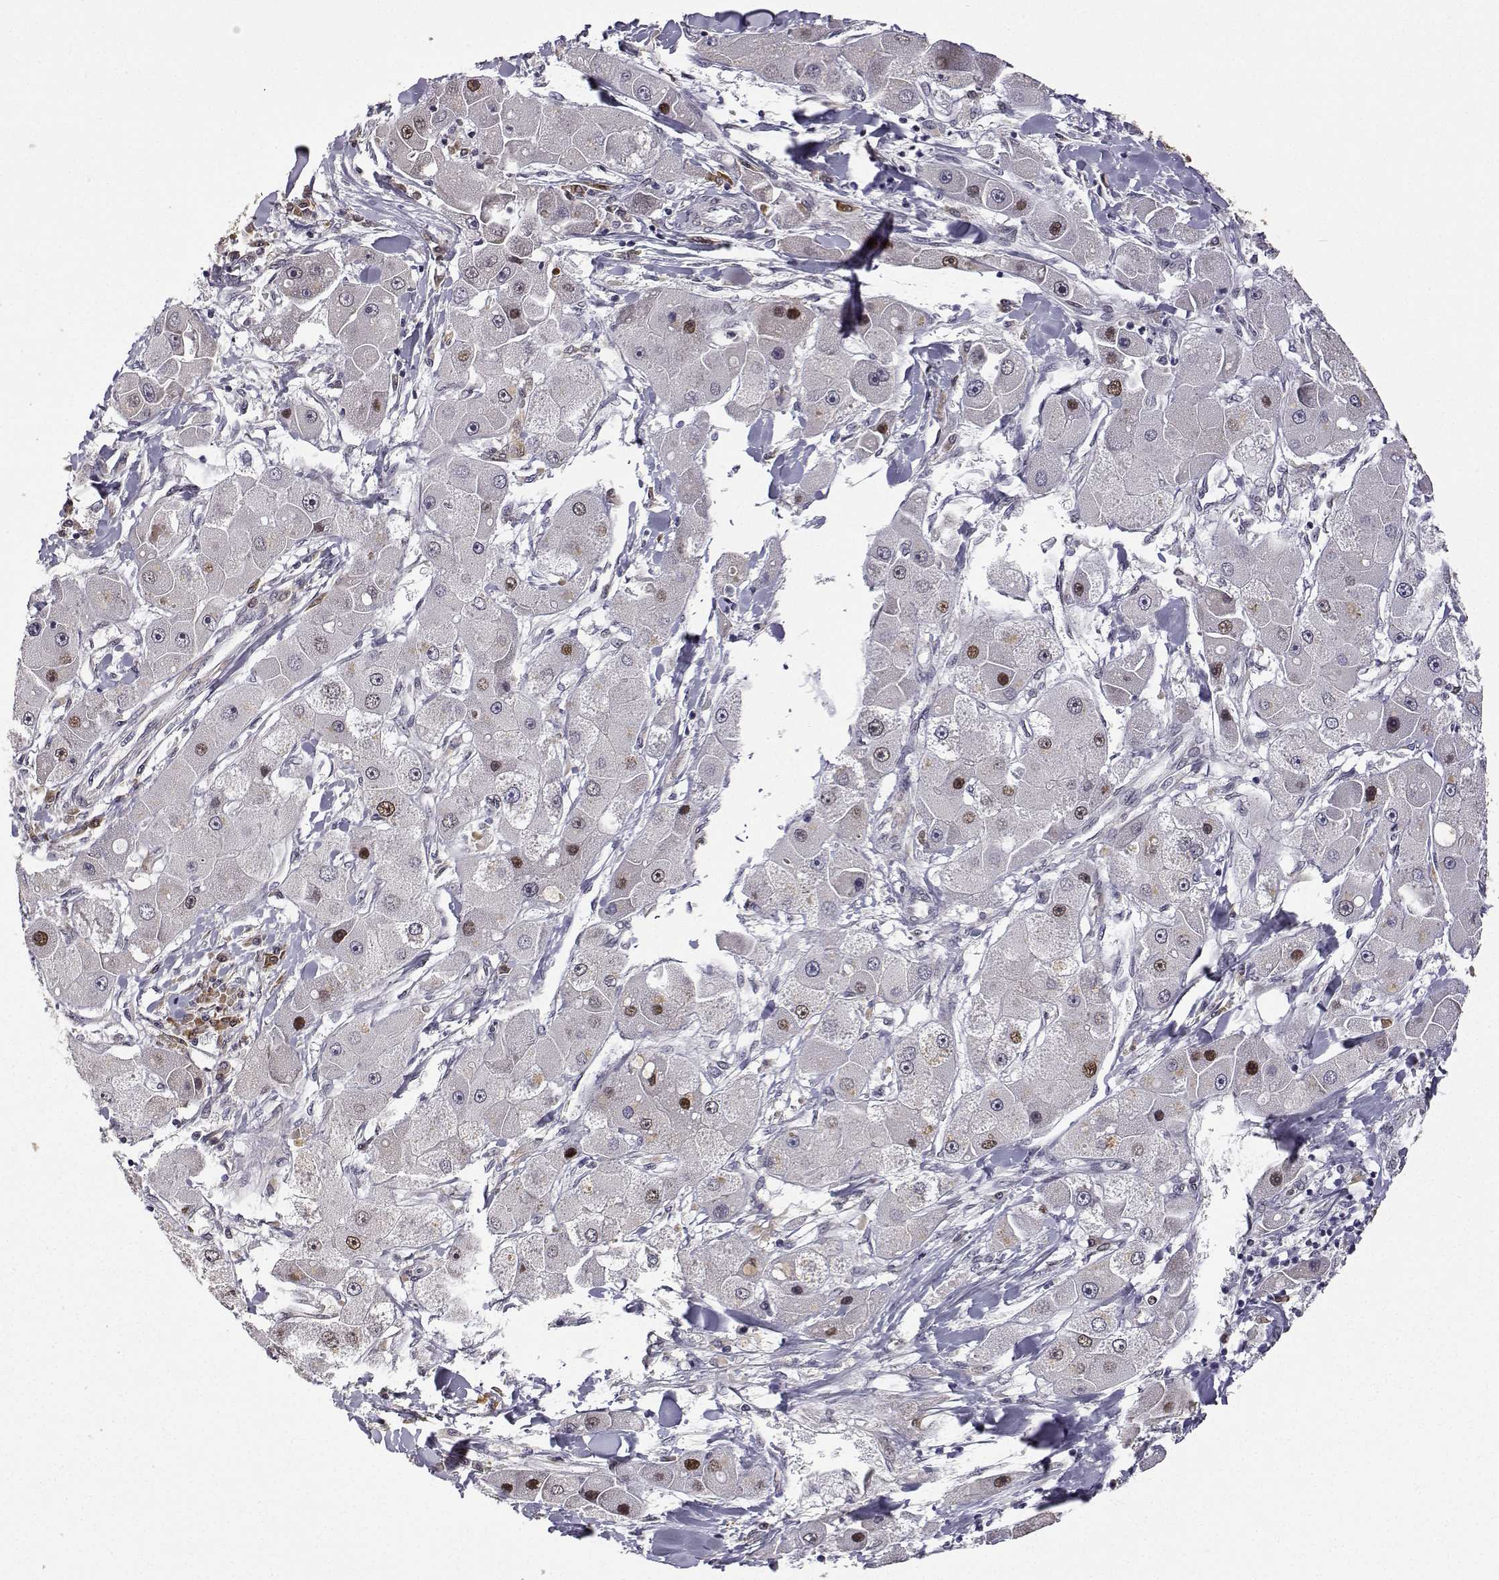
{"staining": {"intensity": "moderate", "quantity": ">75%", "location": "nuclear"}, "tissue": "liver cancer", "cell_type": "Tumor cells", "image_type": "cancer", "snomed": [{"axis": "morphology", "description": "Carcinoma, Hepatocellular, NOS"}, {"axis": "topography", "description": "Liver"}], "caption": "Liver hepatocellular carcinoma stained for a protein (brown) exhibits moderate nuclear positive positivity in approximately >75% of tumor cells.", "gene": "PHGDH", "patient": {"sex": "male", "age": 24}}